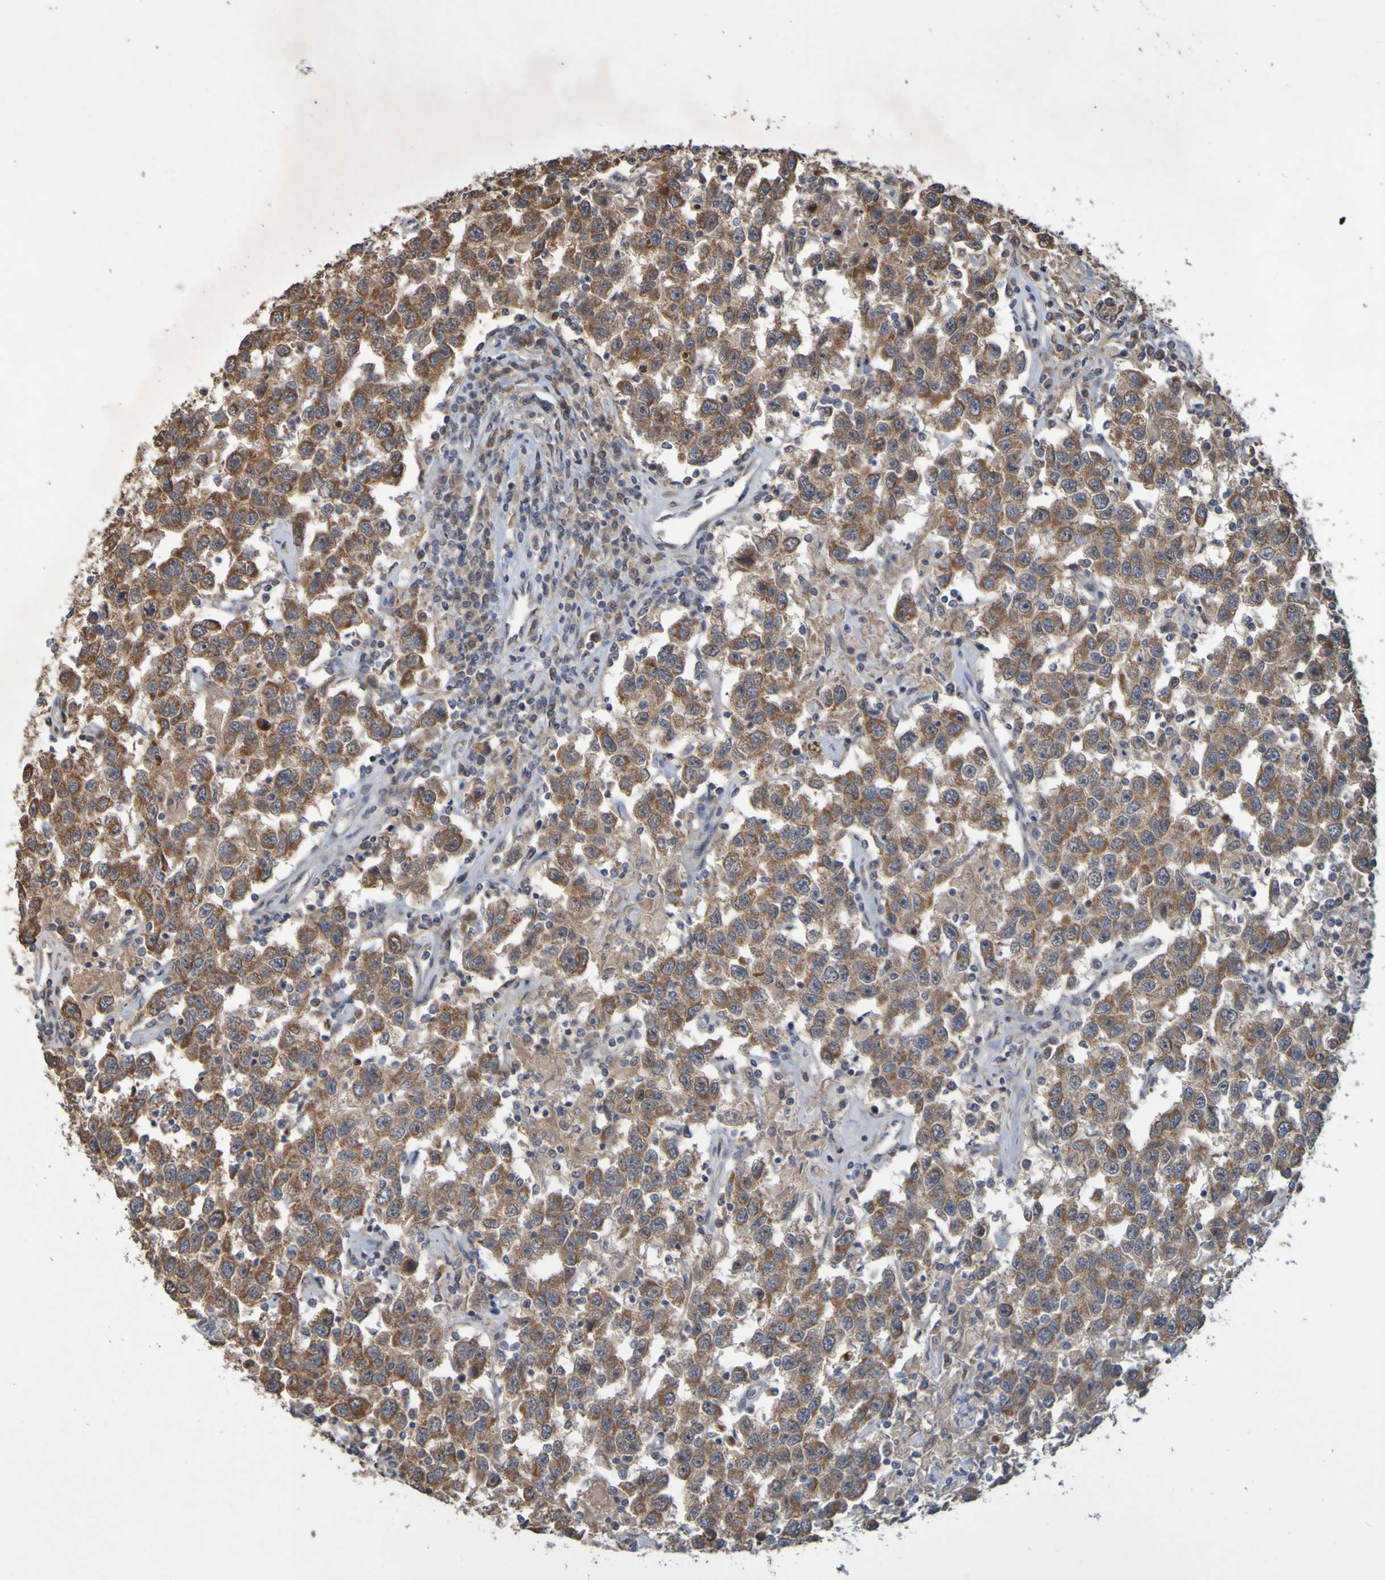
{"staining": {"intensity": "moderate", "quantity": ">75%", "location": "cytoplasmic/membranous"}, "tissue": "testis cancer", "cell_type": "Tumor cells", "image_type": "cancer", "snomed": [{"axis": "morphology", "description": "Seminoma, NOS"}, {"axis": "topography", "description": "Testis"}], "caption": "Human testis seminoma stained for a protein (brown) reveals moderate cytoplasmic/membranous positive expression in approximately >75% of tumor cells.", "gene": "TMBIM1", "patient": {"sex": "male", "age": 41}}